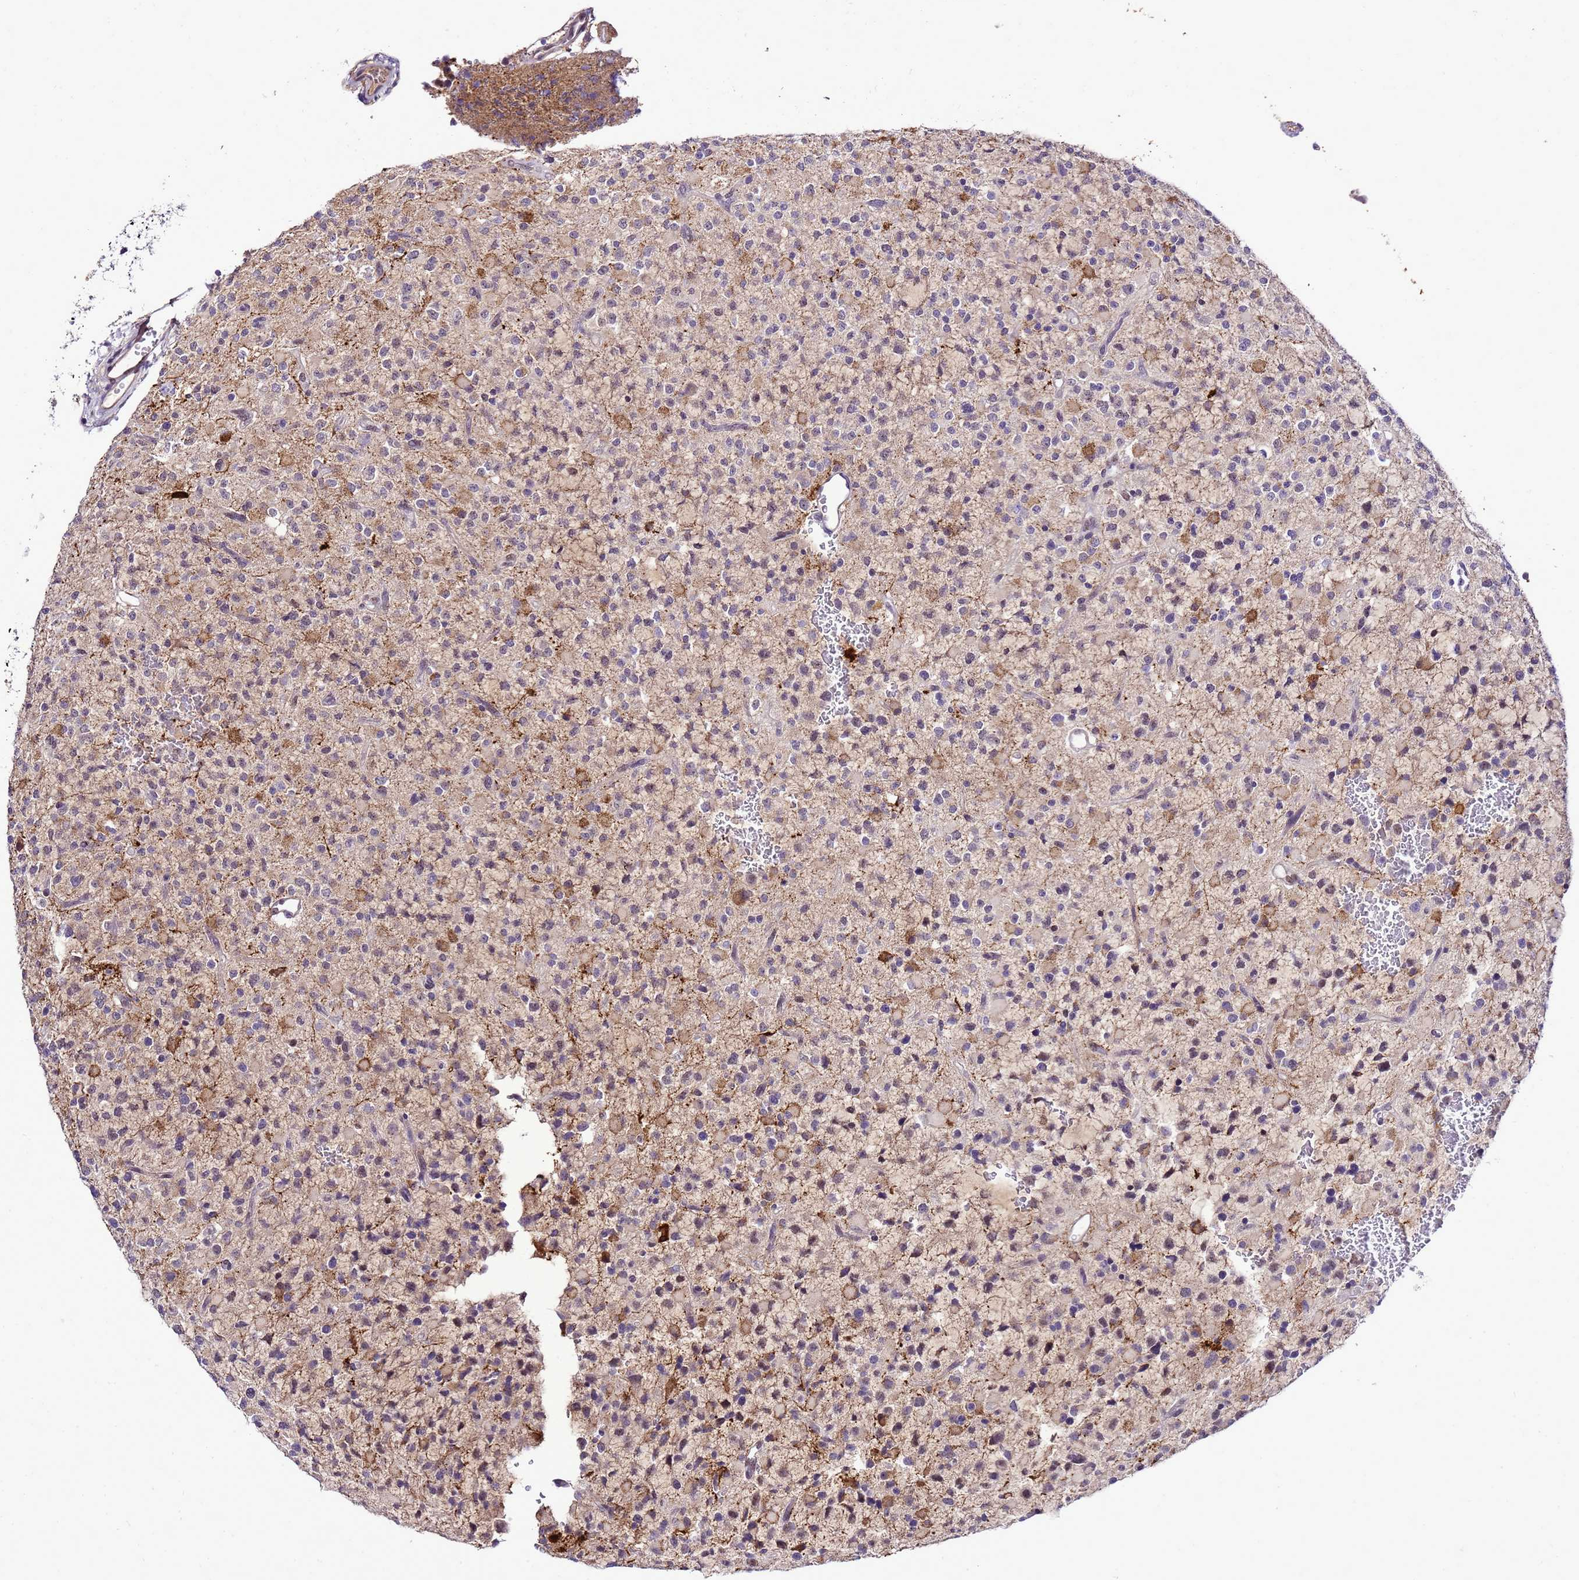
{"staining": {"intensity": "moderate", "quantity": "<25%", "location": "cytoplasmic/membranous"}, "tissue": "glioma", "cell_type": "Tumor cells", "image_type": "cancer", "snomed": [{"axis": "morphology", "description": "Glioma, malignant, High grade"}, {"axis": "topography", "description": "Brain"}], "caption": "High-grade glioma (malignant) stained for a protein (brown) shows moderate cytoplasmic/membranous positive staining in about <25% of tumor cells.", "gene": "C19orf47", "patient": {"sex": "male", "age": 34}}